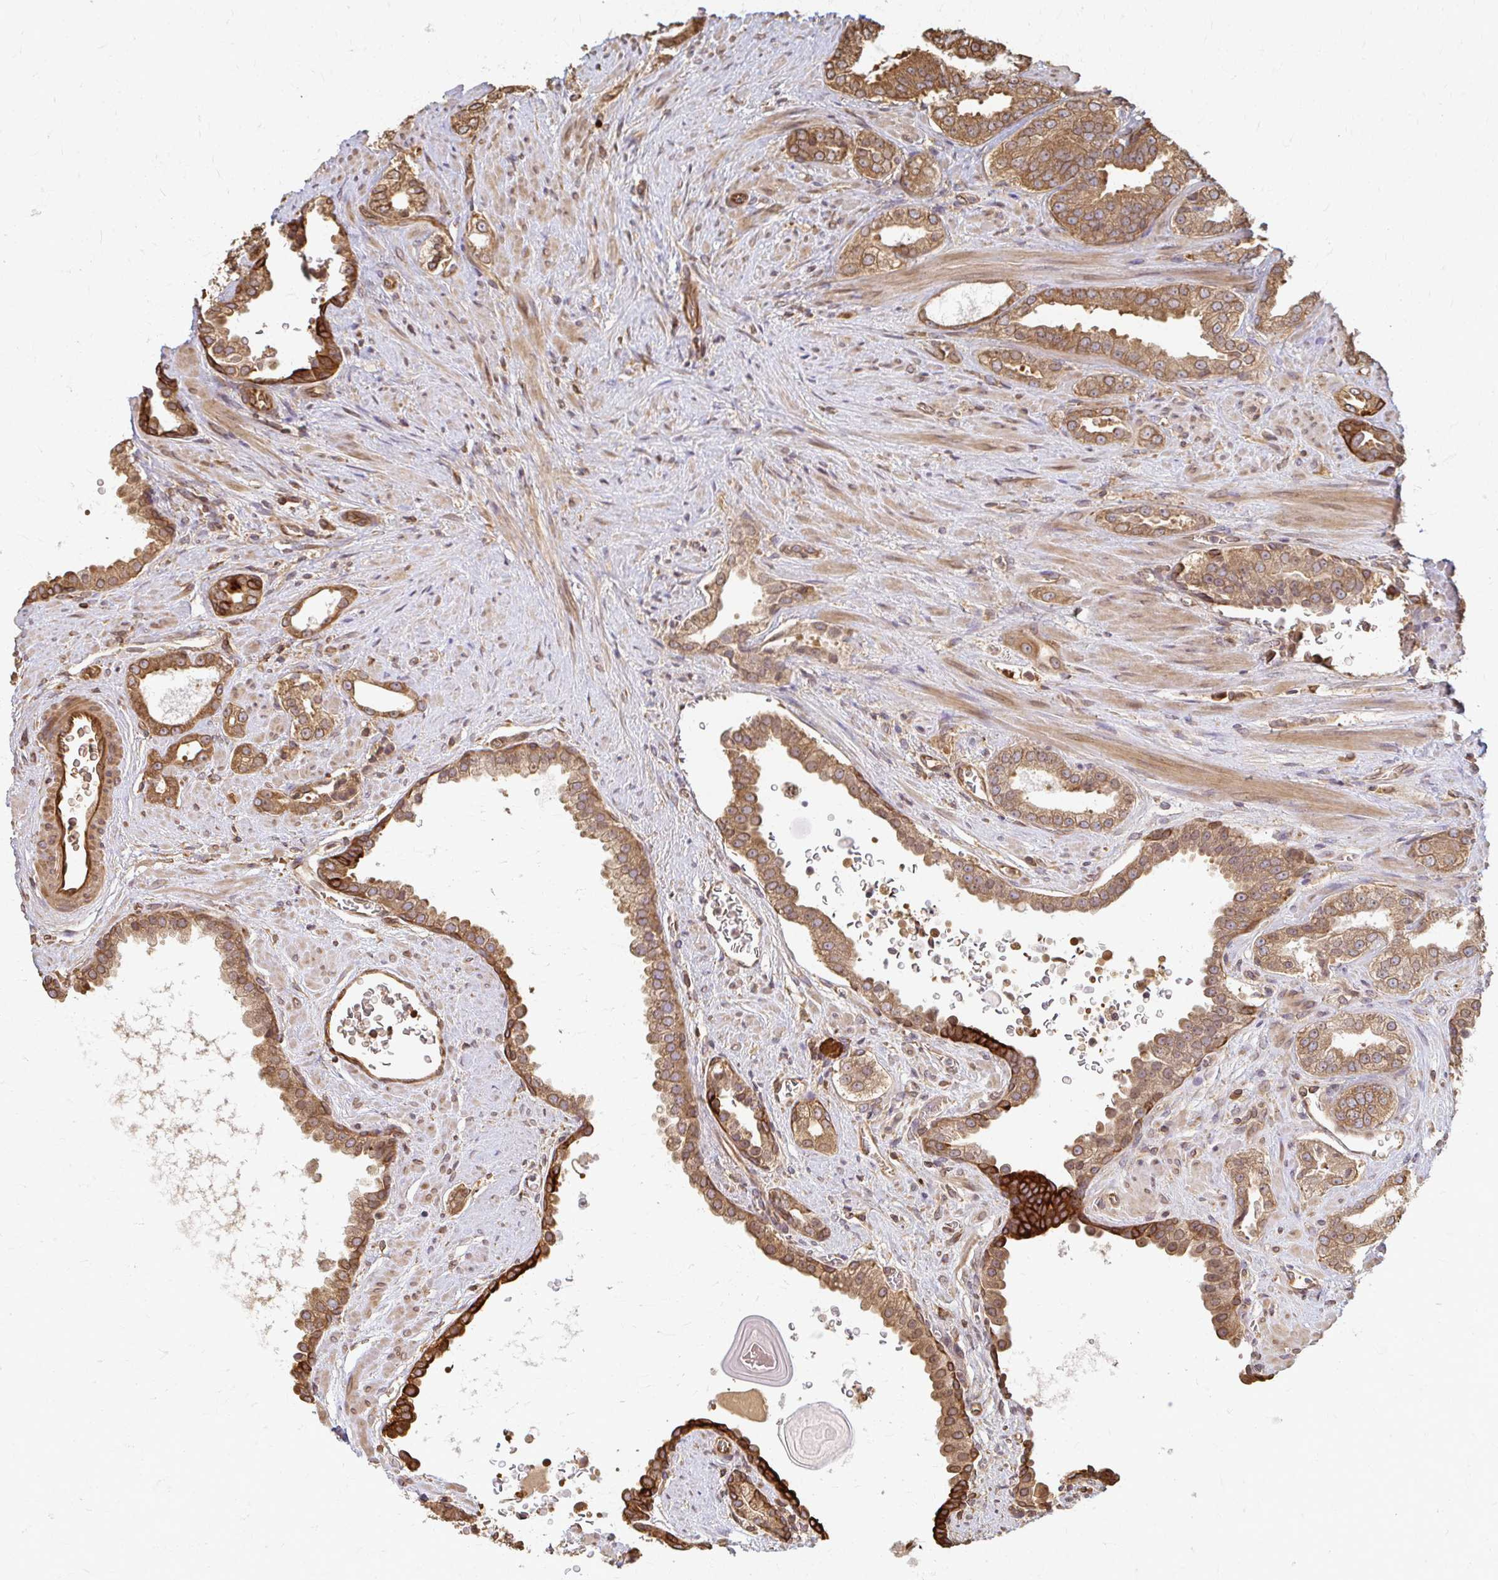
{"staining": {"intensity": "moderate", "quantity": ">75%", "location": "cytoplasmic/membranous"}, "tissue": "prostate cancer", "cell_type": "Tumor cells", "image_type": "cancer", "snomed": [{"axis": "morphology", "description": "Adenocarcinoma, Low grade"}, {"axis": "topography", "description": "Prostate"}], "caption": "Immunohistochemistry micrograph of neoplastic tissue: prostate cancer stained using IHC reveals medium levels of moderate protein expression localized specifically in the cytoplasmic/membranous of tumor cells, appearing as a cytoplasmic/membranous brown color.", "gene": "ARHGAP35", "patient": {"sex": "male", "age": 67}}